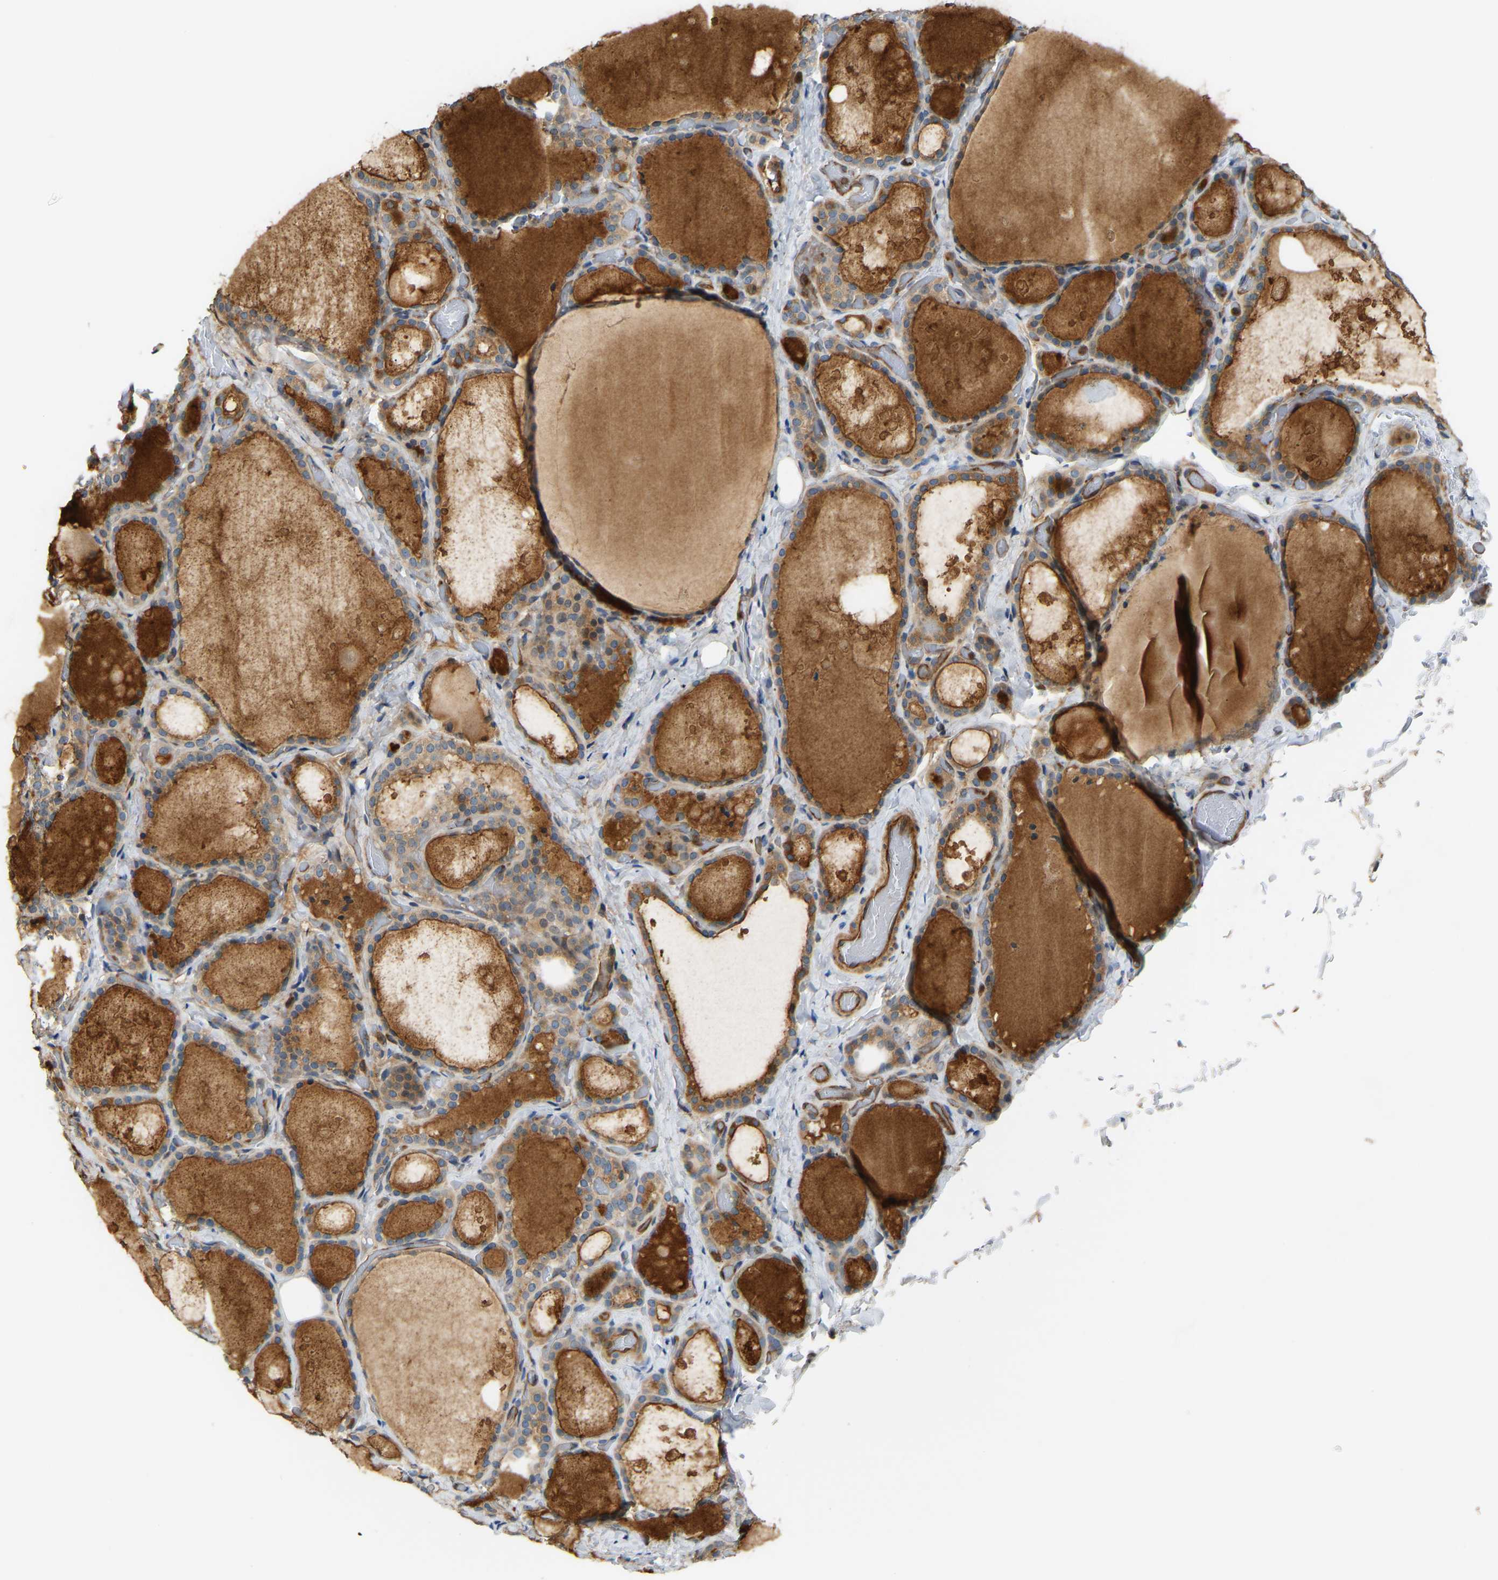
{"staining": {"intensity": "moderate", "quantity": ">75%", "location": "cytoplasmic/membranous"}, "tissue": "thyroid gland", "cell_type": "Glandular cells", "image_type": "normal", "snomed": [{"axis": "morphology", "description": "Normal tissue, NOS"}, {"axis": "topography", "description": "Thyroid gland"}], "caption": "The immunohistochemical stain labels moderate cytoplasmic/membranous expression in glandular cells of unremarkable thyroid gland. The protein is stained brown, and the nuclei are stained in blue (DAB IHC with brightfield microscopy, high magnification).", "gene": "PLCG2", "patient": {"sex": "female", "age": 44}}